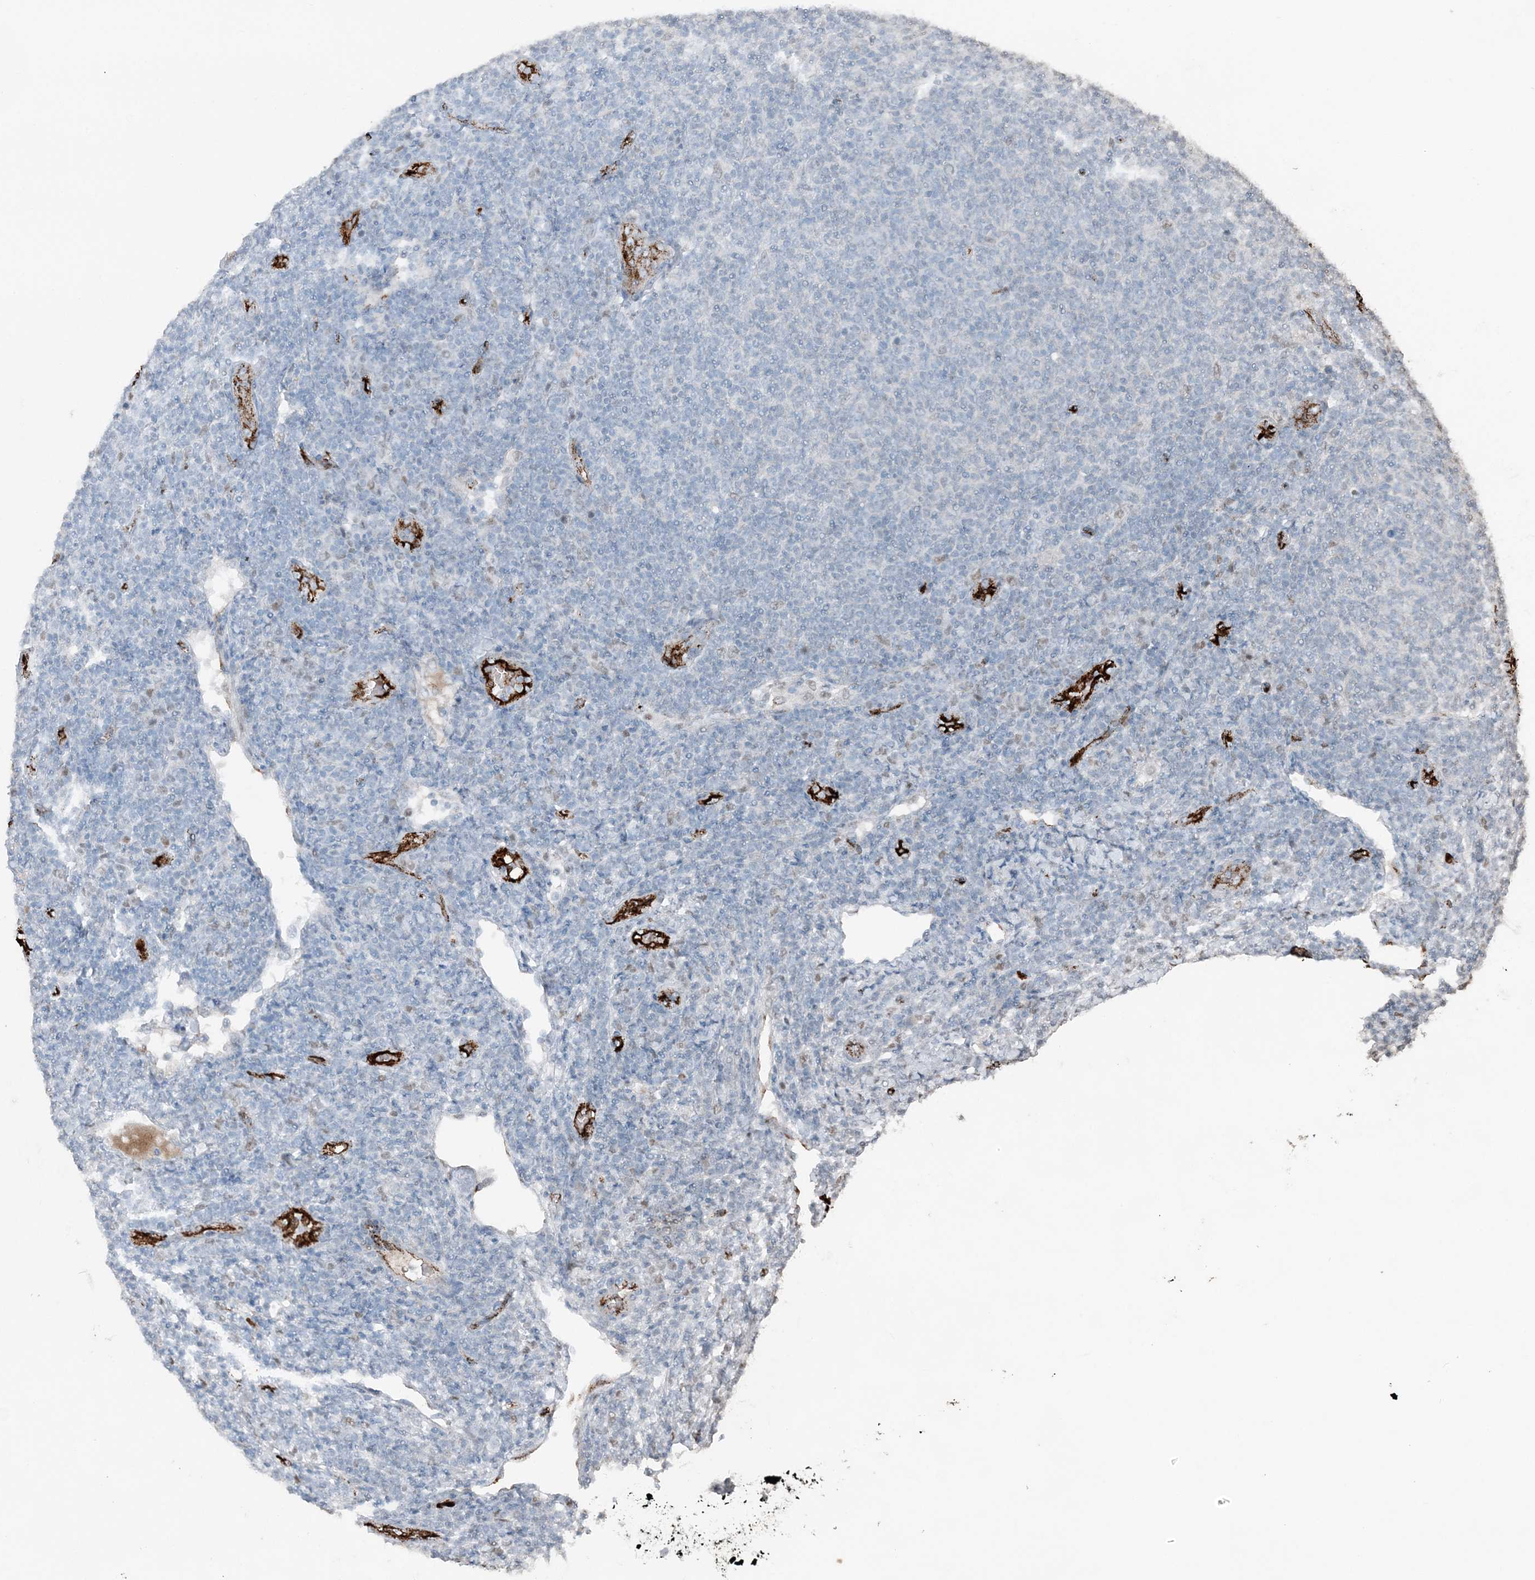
{"staining": {"intensity": "negative", "quantity": "none", "location": "none"}, "tissue": "lymphoma", "cell_type": "Tumor cells", "image_type": "cancer", "snomed": [{"axis": "morphology", "description": "Malignant lymphoma, non-Hodgkin's type, Low grade"}, {"axis": "topography", "description": "Lymph node"}], "caption": "Protein analysis of lymphoma exhibits no significant staining in tumor cells.", "gene": "ELOVL7", "patient": {"sex": "male", "age": 66}}